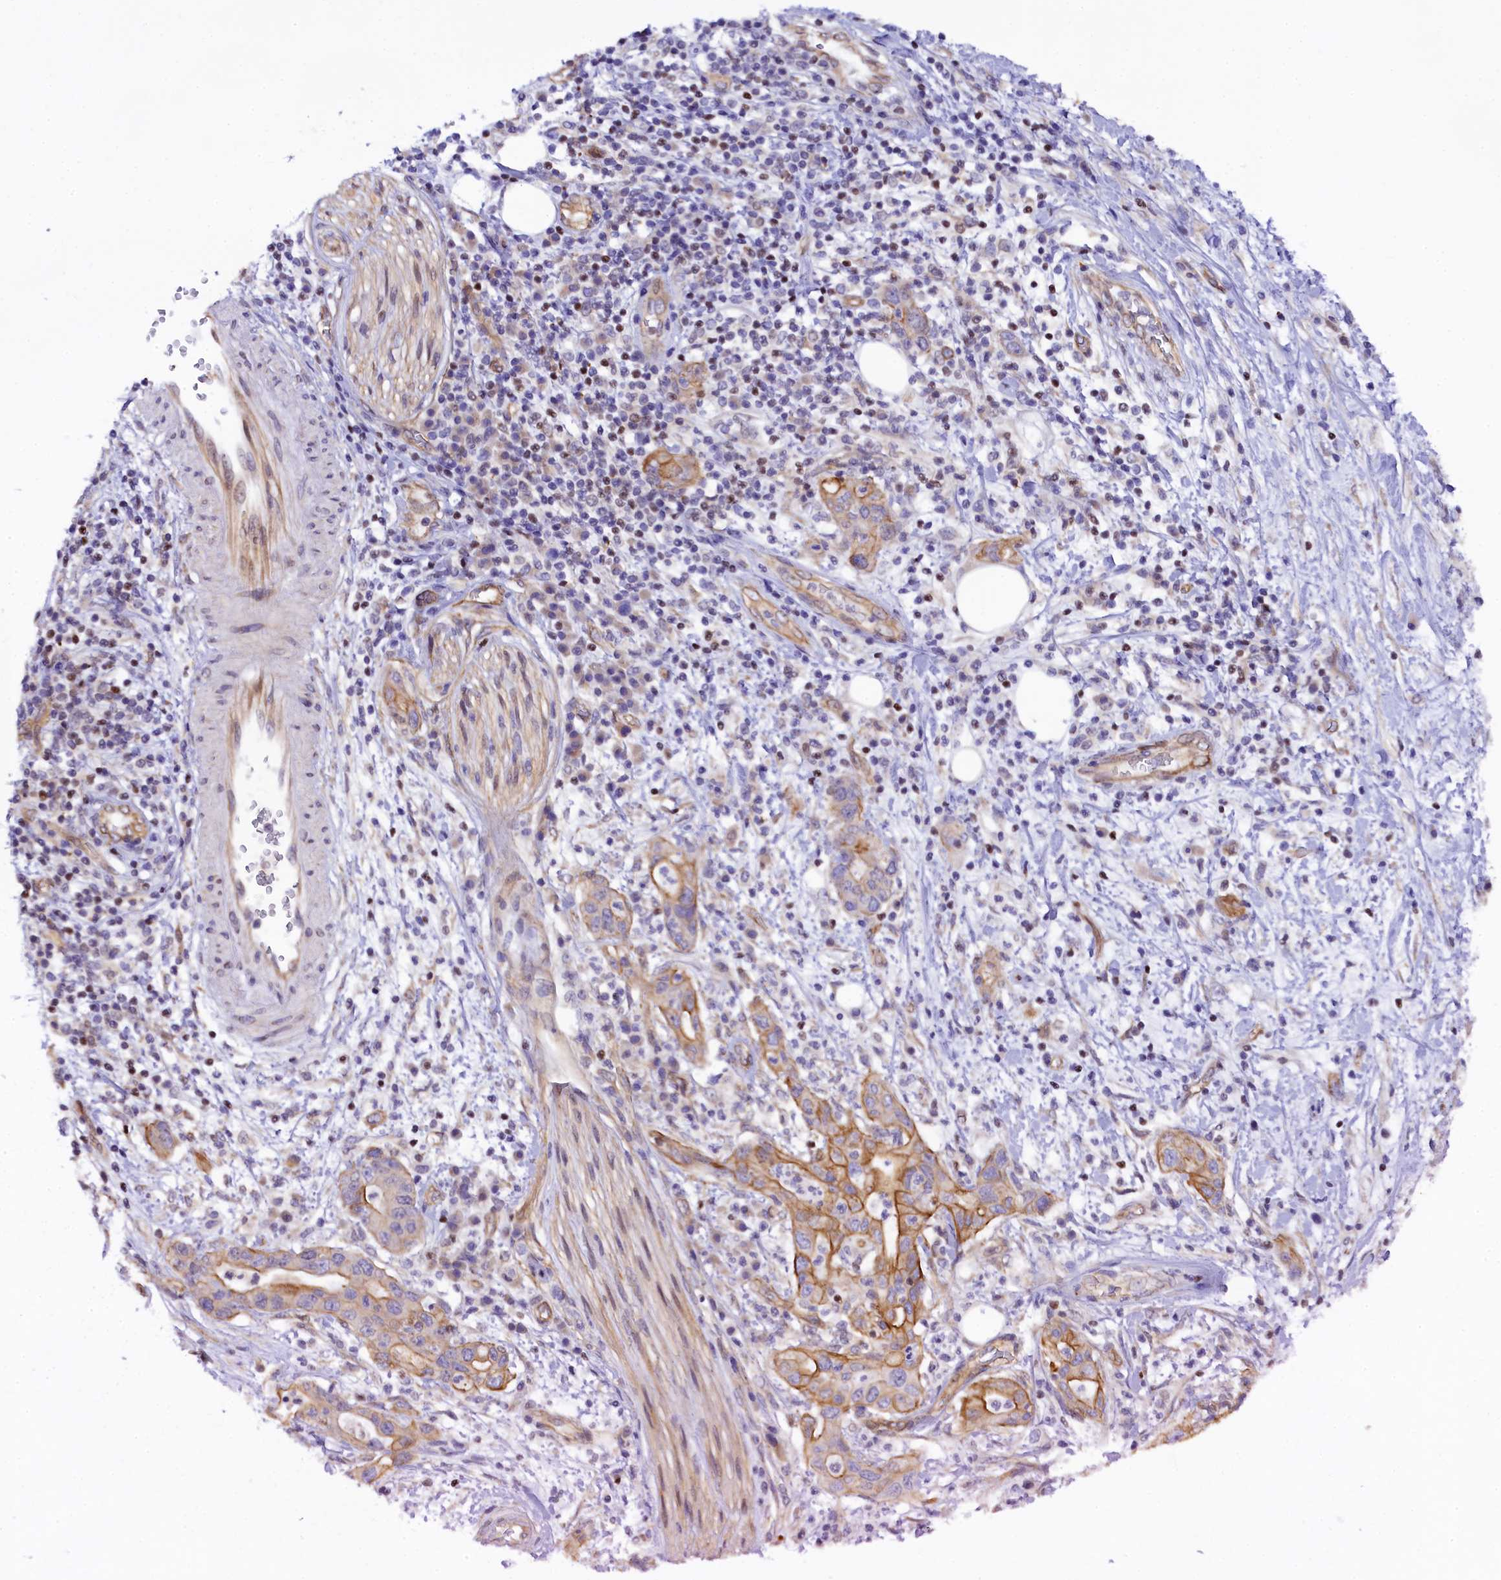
{"staining": {"intensity": "moderate", "quantity": "25%-75%", "location": "cytoplasmic/membranous"}, "tissue": "pancreatic cancer", "cell_type": "Tumor cells", "image_type": "cancer", "snomed": [{"axis": "morphology", "description": "Adenocarcinoma, NOS"}, {"axis": "topography", "description": "Pancreas"}], "caption": "Protein analysis of pancreatic adenocarcinoma tissue exhibits moderate cytoplasmic/membranous positivity in approximately 25%-75% of tumor cells.", "gene": "SP4", "patient": {"sex": "female", "age": 73}}